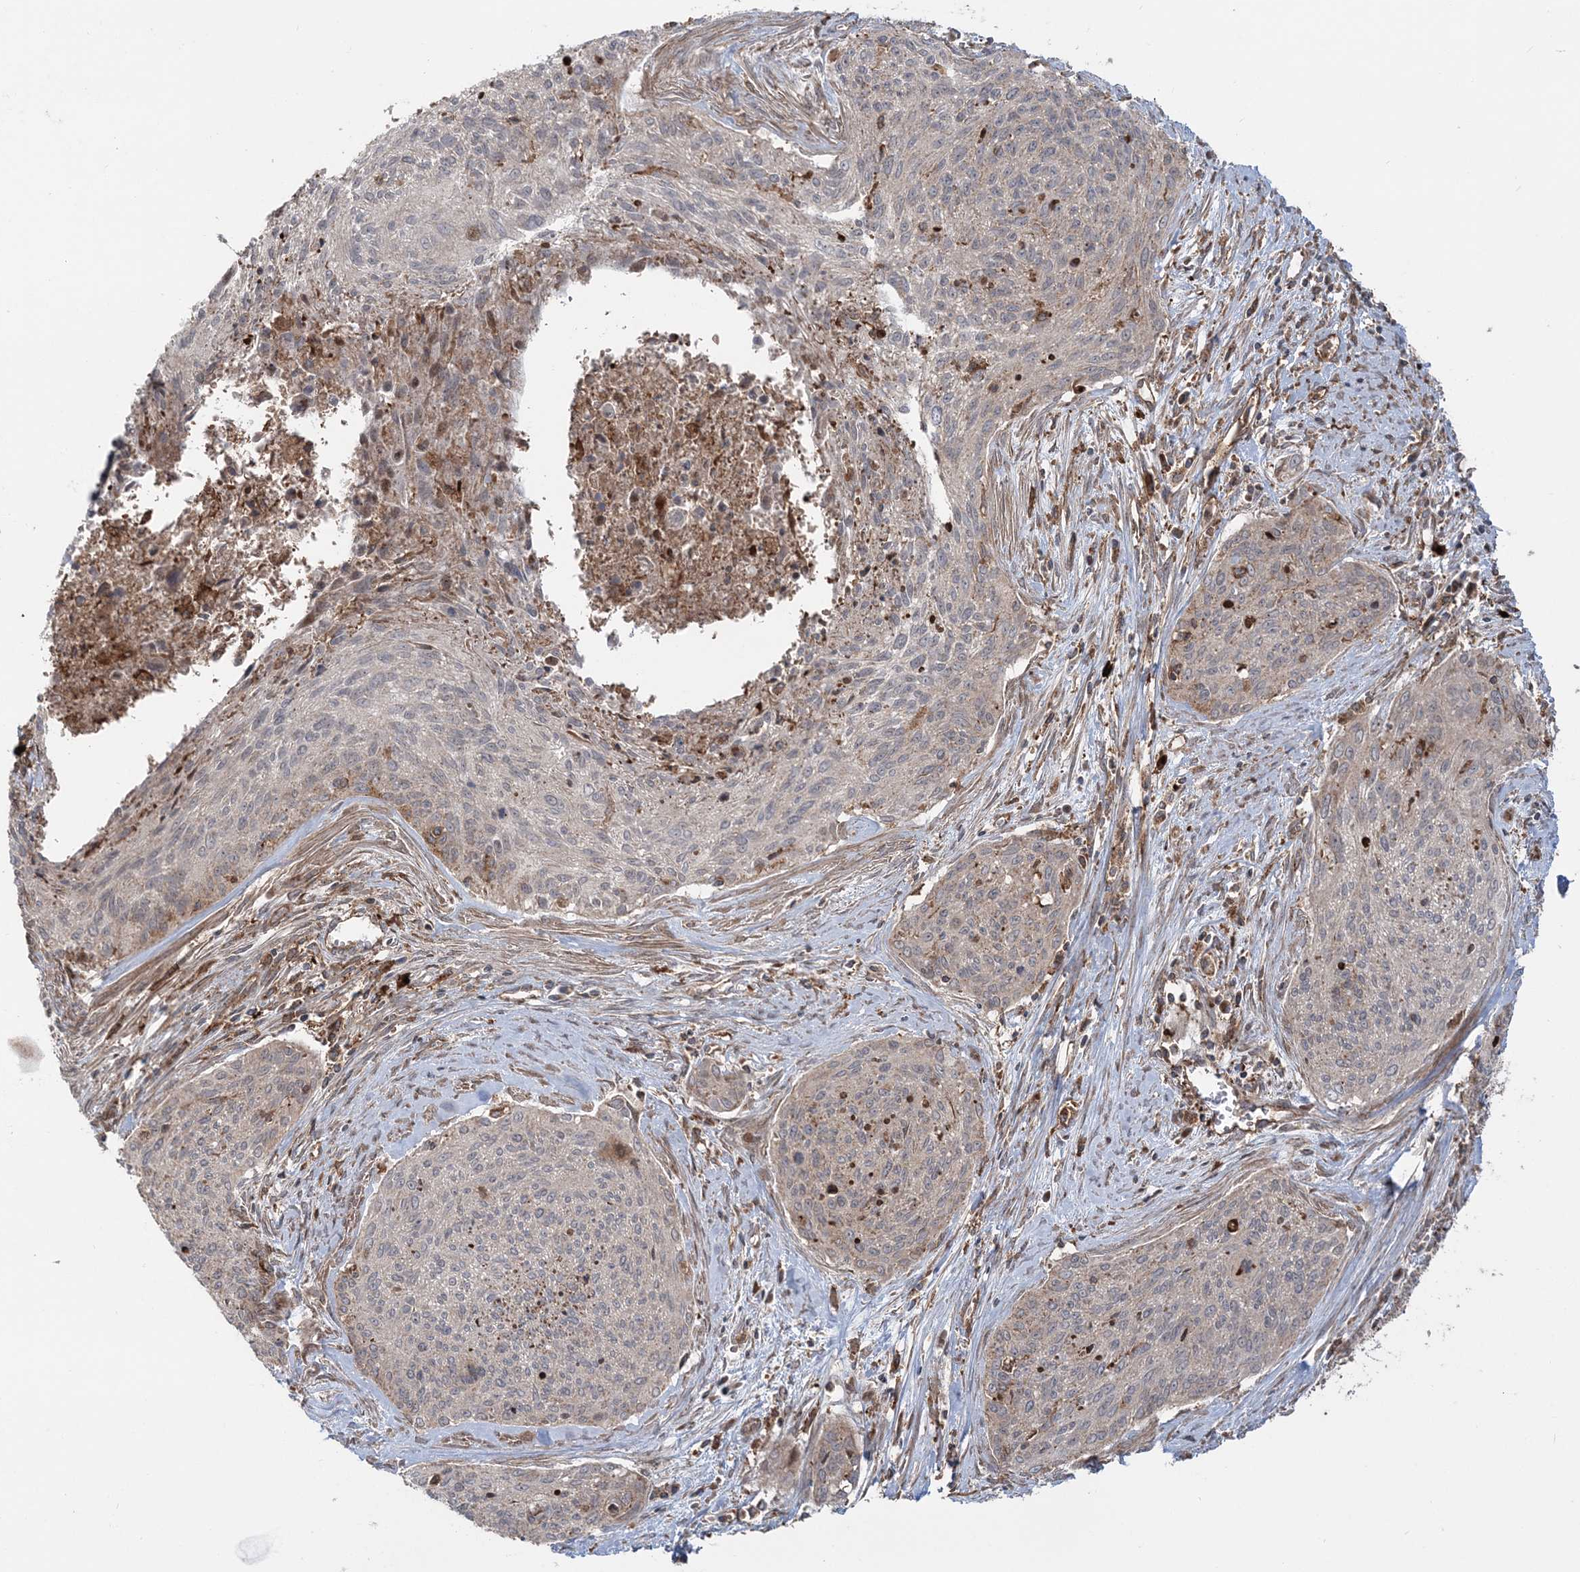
{"staining": {"intensity": "moderate", "quantity": "<25%", "location": "cytoplasmic/membranous"}, "tissue": "cervical cancer", "cell_type": "Tumor cells", "image_type": "cancer", "snomed": [{"axis": "morphology", "description": "Squamous cell carcinoma, NOS"}, {"axis": "topography", "description": "Cervix"}], "caption": "Immunohistochemical staining of human cervical squamous cell carcinoma demonstrates low levels of moderate cytoplasmic/membranous protein staining in approximately <25% of tumor cells. Immunohistochemistry stains the protein of interest in brown and the nuclei are stained blue.", "gene": "LRPPRC", "patient": {"sex": "female", "age": 55}}